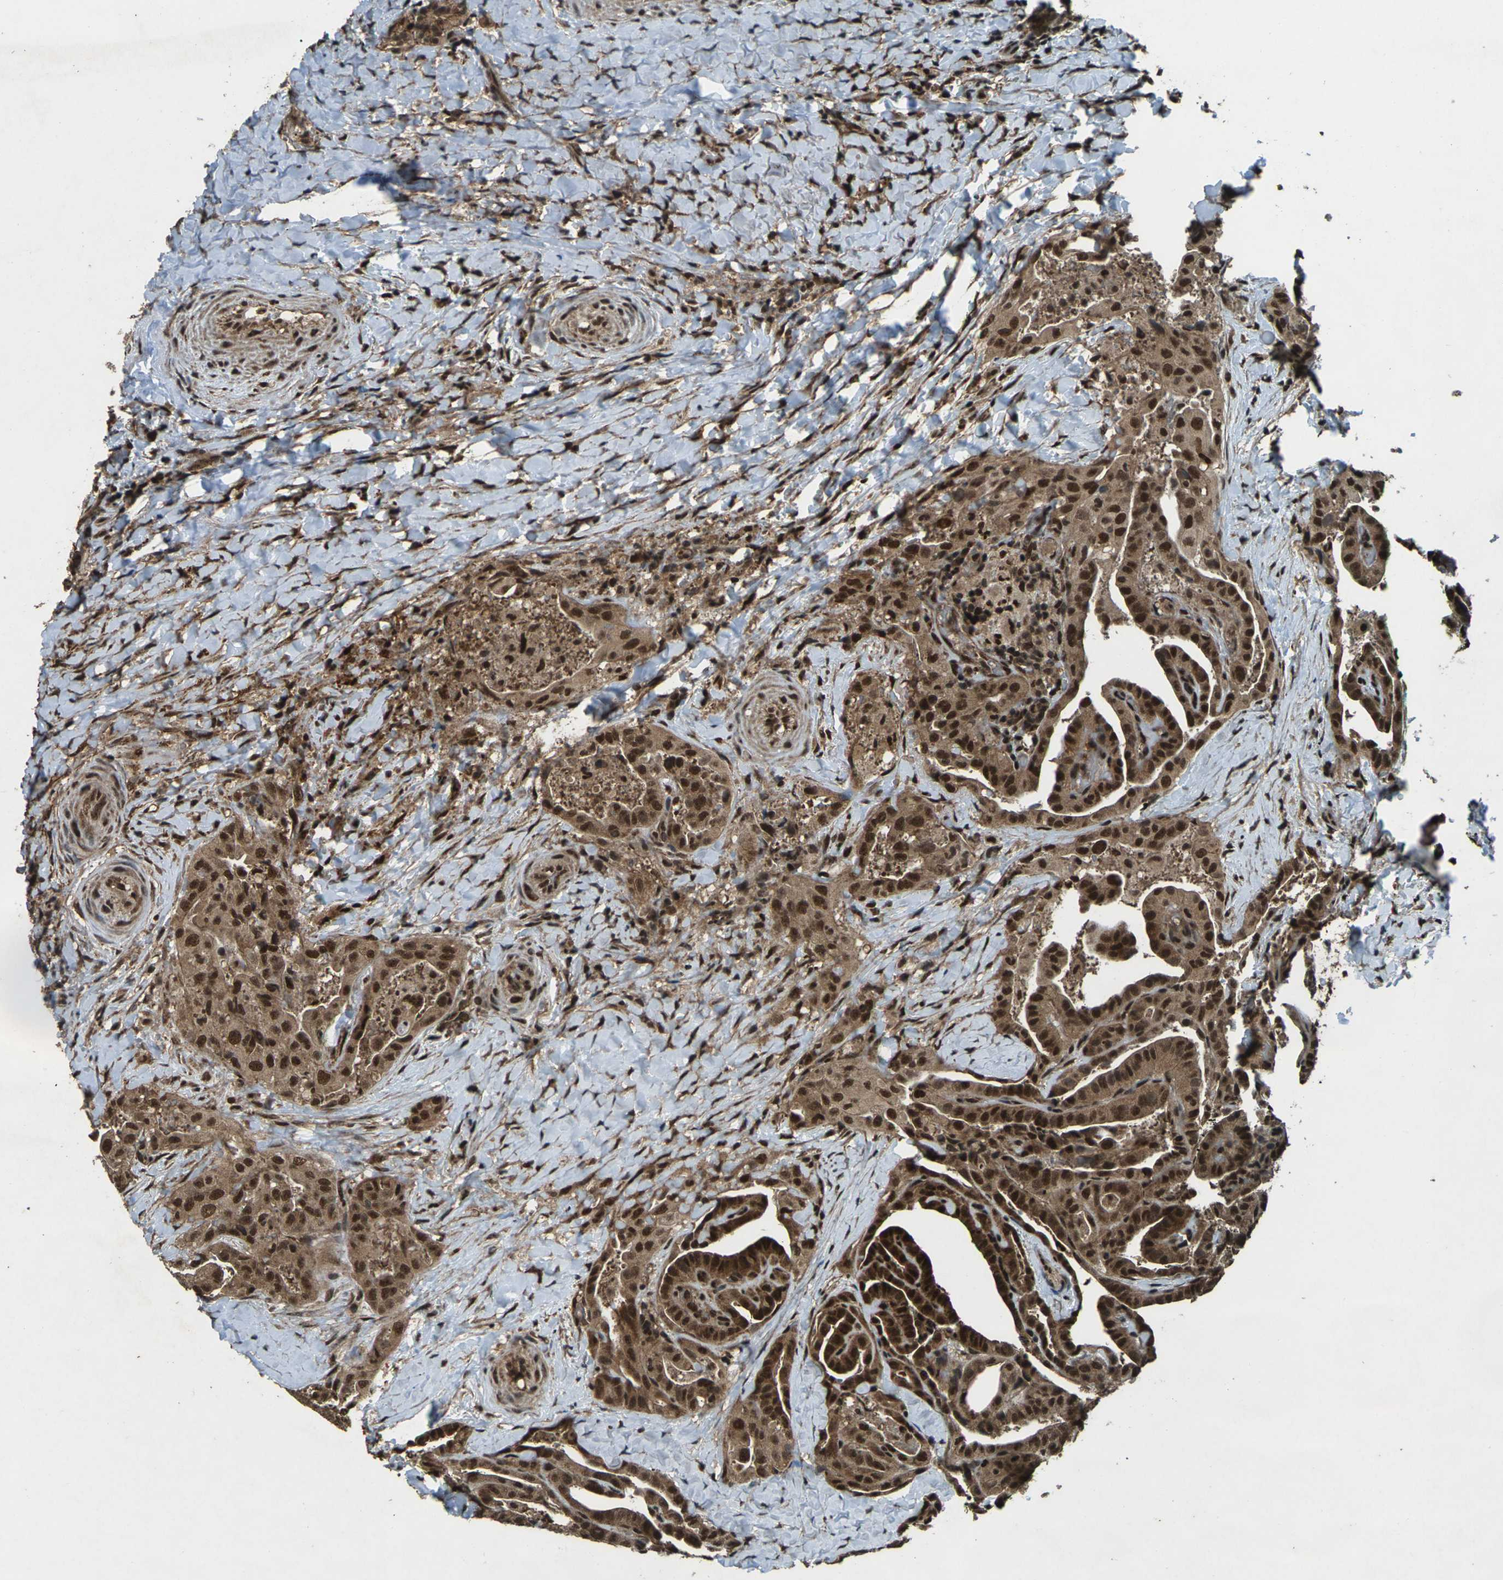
{"staining": {"intensity": "strong", "quantity": ">75%", "location": "cytoplasmic/membranous,nuclear"}, "tissue": "thyroid cancer", "cell_type": "Tumor cells", "image_type": "cancer", "snomed": [{"axis": "morphology", "description": "Papillary adenocarcinoma, NOS"}, {"axis": "topography", "description": "Thyroid gland"}], "caption": "Tumor cells display strong cytoplasmic/membranous and nuclear expression in approximately >75% of cells in thyroid cancer (papillary adenocarcinoma). The staining was performed using DAB to visualize the protein expression in brown, while the nuclei were stained in blue with hematoxylin (Magnification: 20x).", "gene": "NR4A2", "patient": {"sex": "male", "age": 77}}